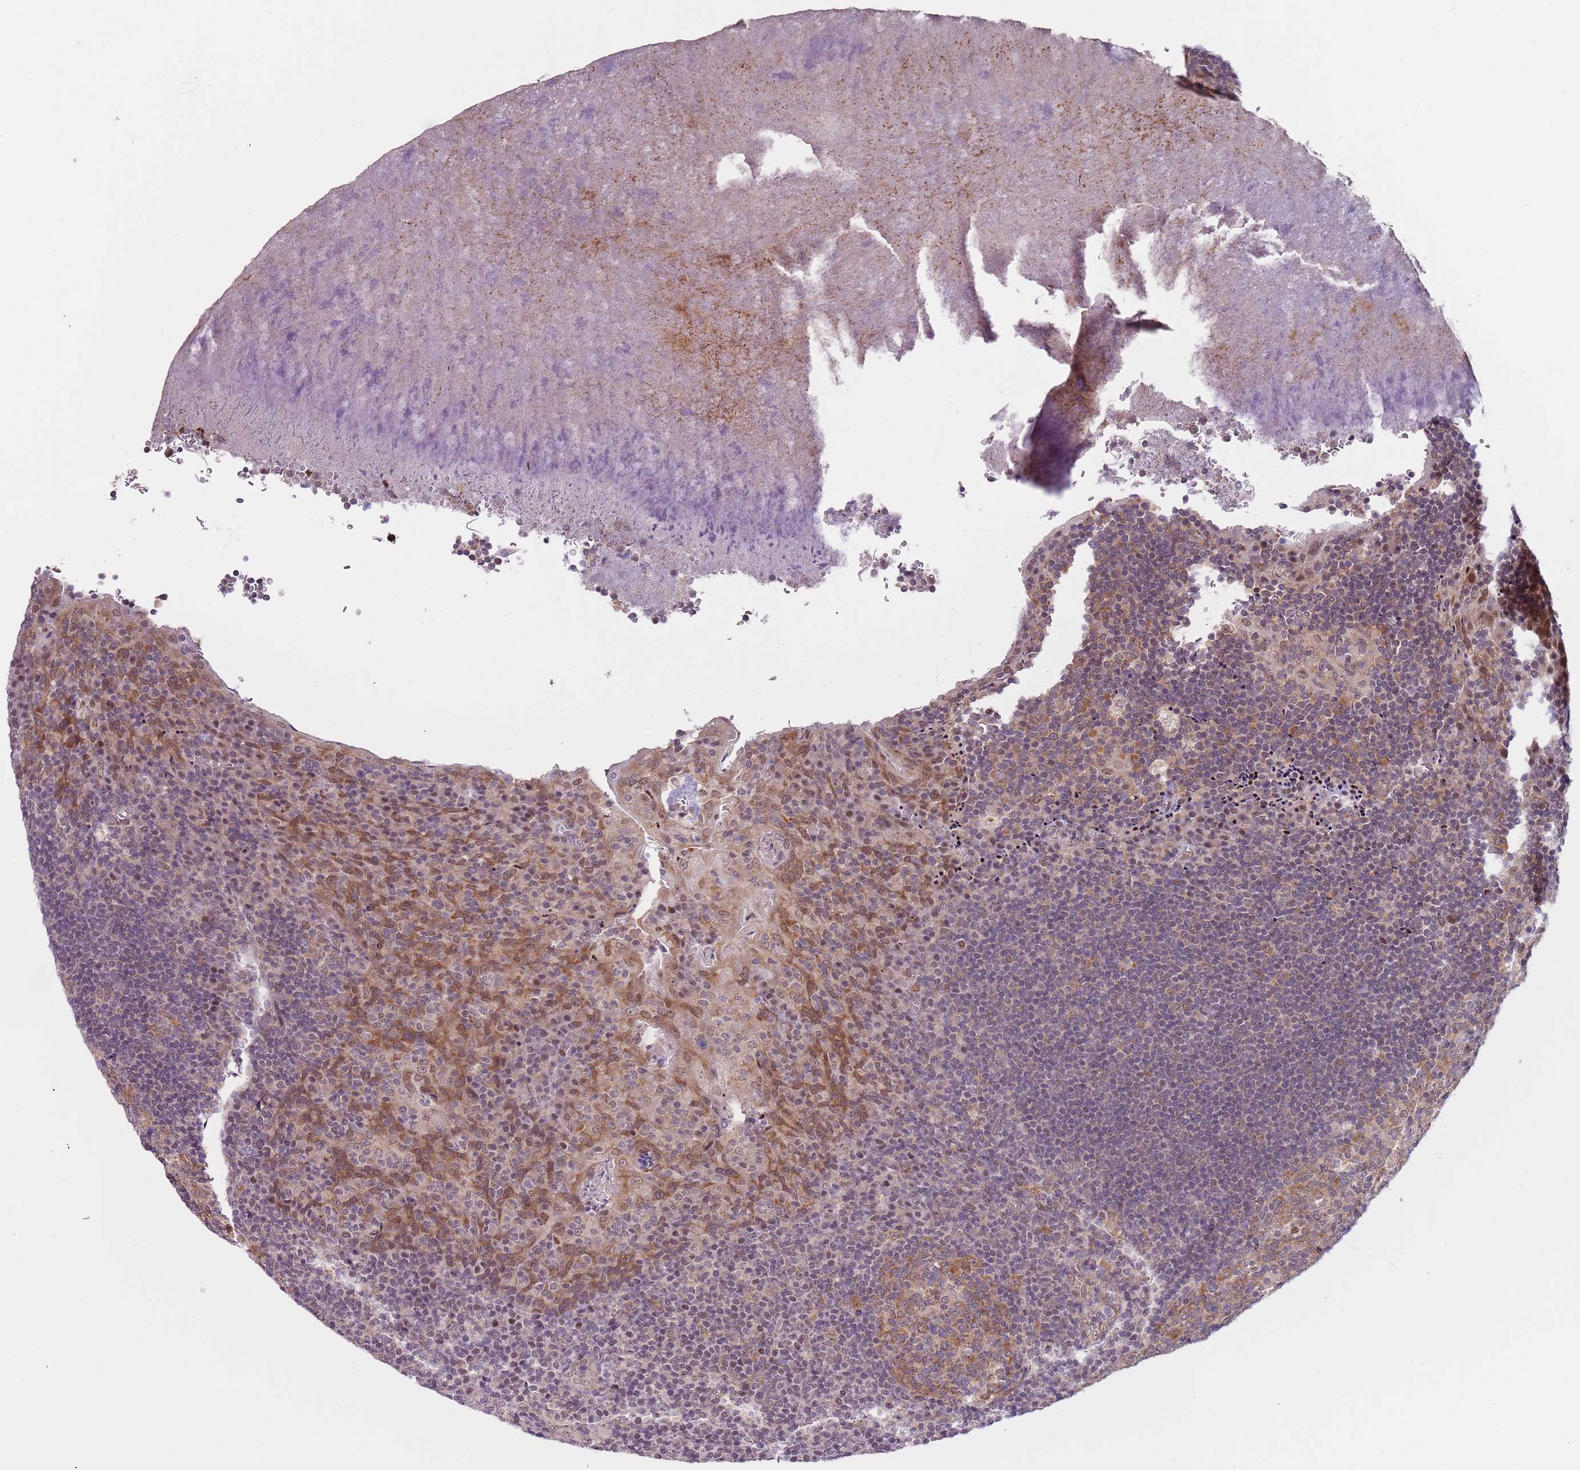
{"staining": {"intensity": "moderate", "quantity": "<25%", "location": "cytoplasmic/membranous"}, "tissue": "tonsil", "cell_type": "Germinal center cells", "image_type": "normal", "snomed": [{"axis": "morphology", "description": "Normal tissue, NOS"}, {"axis": "topography", "description": "Tonsil"}], "caption": "Protein staining of benign tonsil displays moderate cytoplasmic/membranous positivity in about <25% of germinal center cells.", "gene": "SLC25A32", "patient": {"sex": "male", "age": 17}}